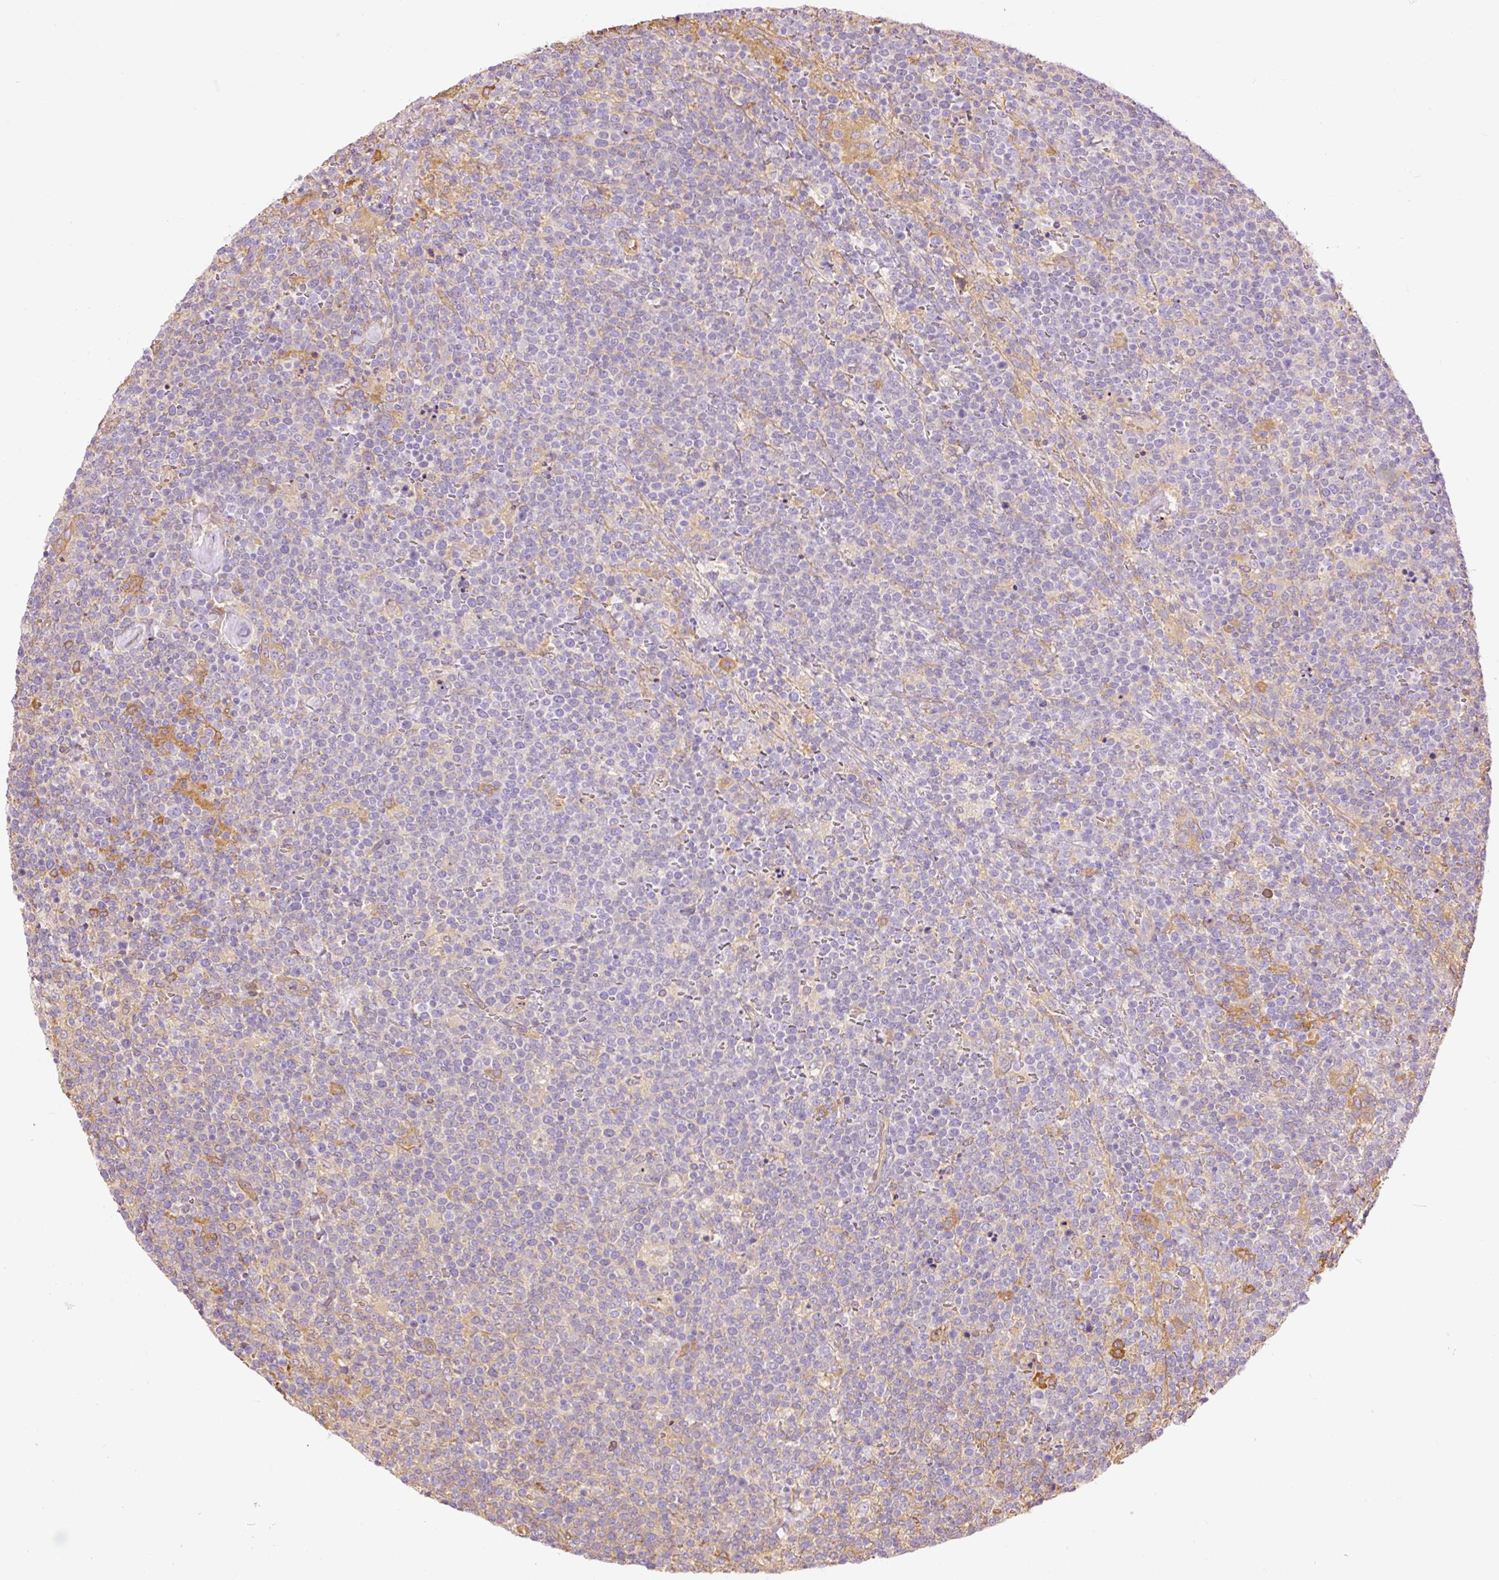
{"staining": {"intensity": "negative", "quantity": "none", "location": "none"}, "tissue": "lymphoma", "cell_type": "Tumor cells", "image_type": "cancer", "snomed": [{"axis": "morphology", "description": "Malignant lymphoma, non-Hodgkin's type, High grade"}, {"axis": "topography", "description": "Lymph node"}], "caption": "Protein analysis of lymphoma exhibits no significant staining in tumor cells.", "gene": "IL10RB", "patient": {"sex": "male", "age": 61}}